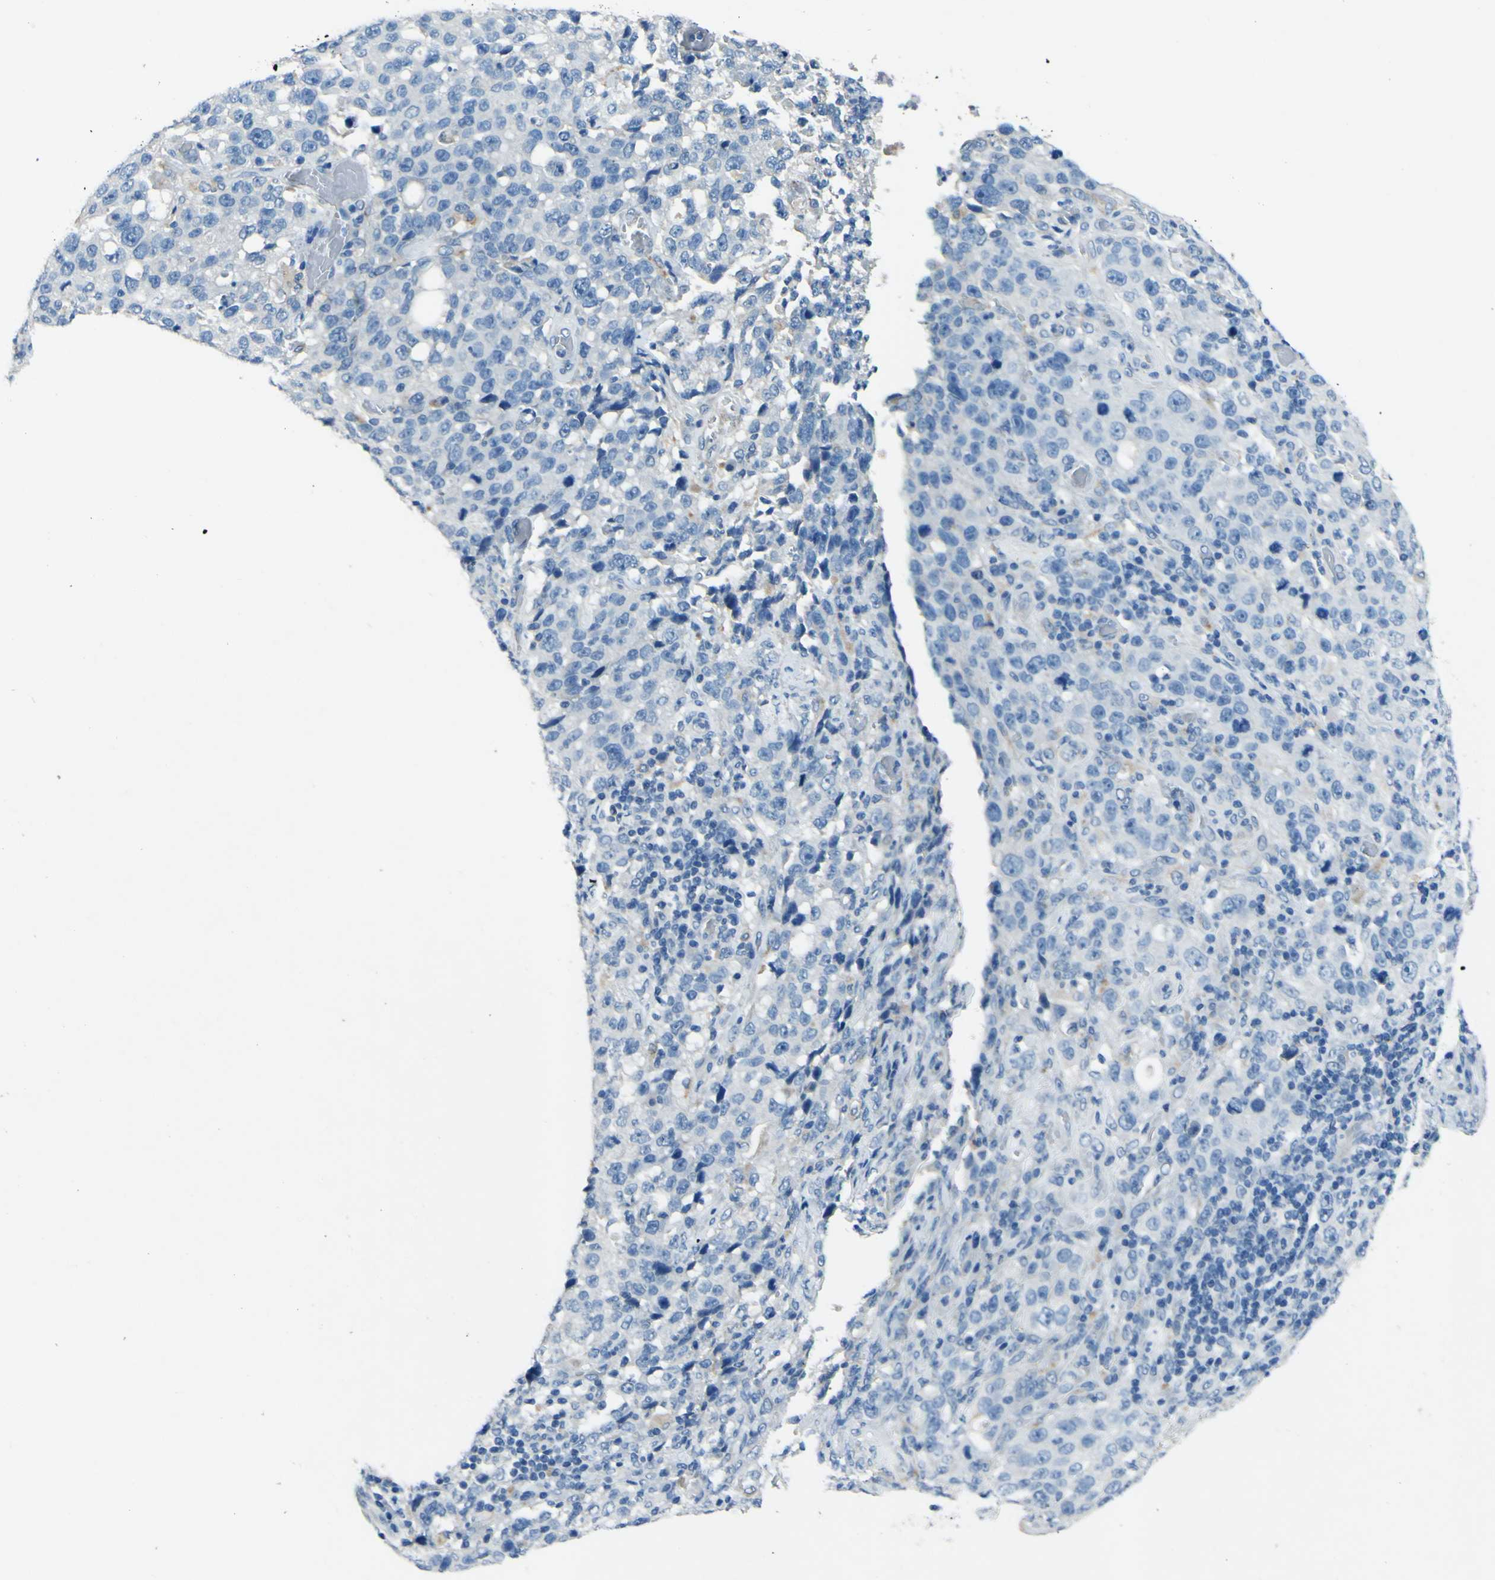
{"staining": {"intensity": "negative", "quantity": "none", "location": "none"}, "tissue": "stomach cancer", "cell_type": "Tumor cells", "image_type": "cancer", "snomed": [{"axis": "morphology", "description": "Normal tissue, NOS"}, {"axis": "morphology", "description": "Adenocarcinoma, NOS"}, {"axis": "topography", "description": "Stomach"}], "caption": "This is a histopathology image of immunohistochemistry staining of stomach cancer (adenocarcinoma), which shows no expression in tumor cells.", "gene": "CDH10", "patient": {"sex": "male", "age": 48}}